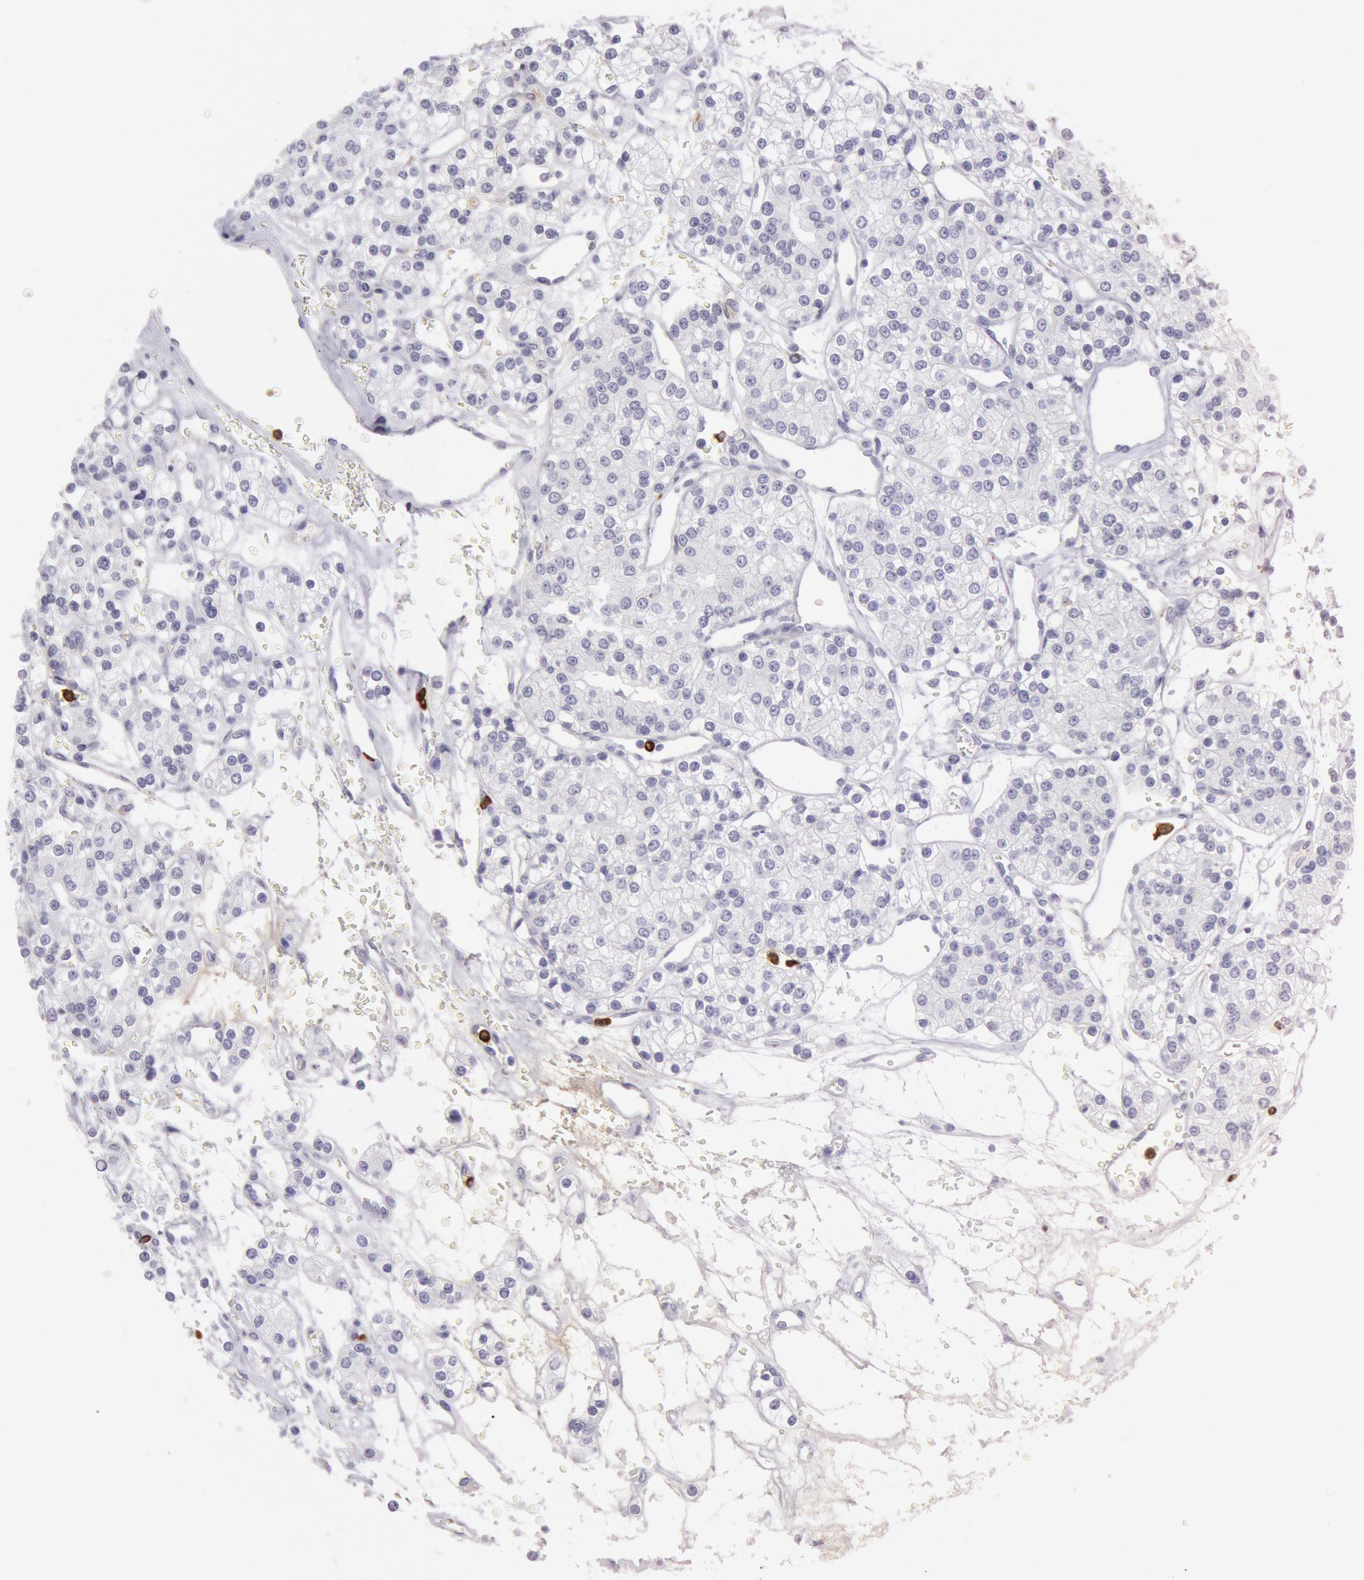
{"staining": {"intensity": "negative", "quantity": "none", "location": "none"}, "tissue": "renal cancer", "cell_type": "Tumor cells", "image_type": "cancer", "snomed": [{"axis": "morphology", "description": "Adenocarcinoma, NOS"}, {"axis": "topography", "description": "Kidney"}], "caption": "DAB immunohistochemical staining of human renal adenocarcinoma exhibits no significant staining in tumor cells.", "gene": "FCN1", "patient": {"sex": "female", "age": 62}}